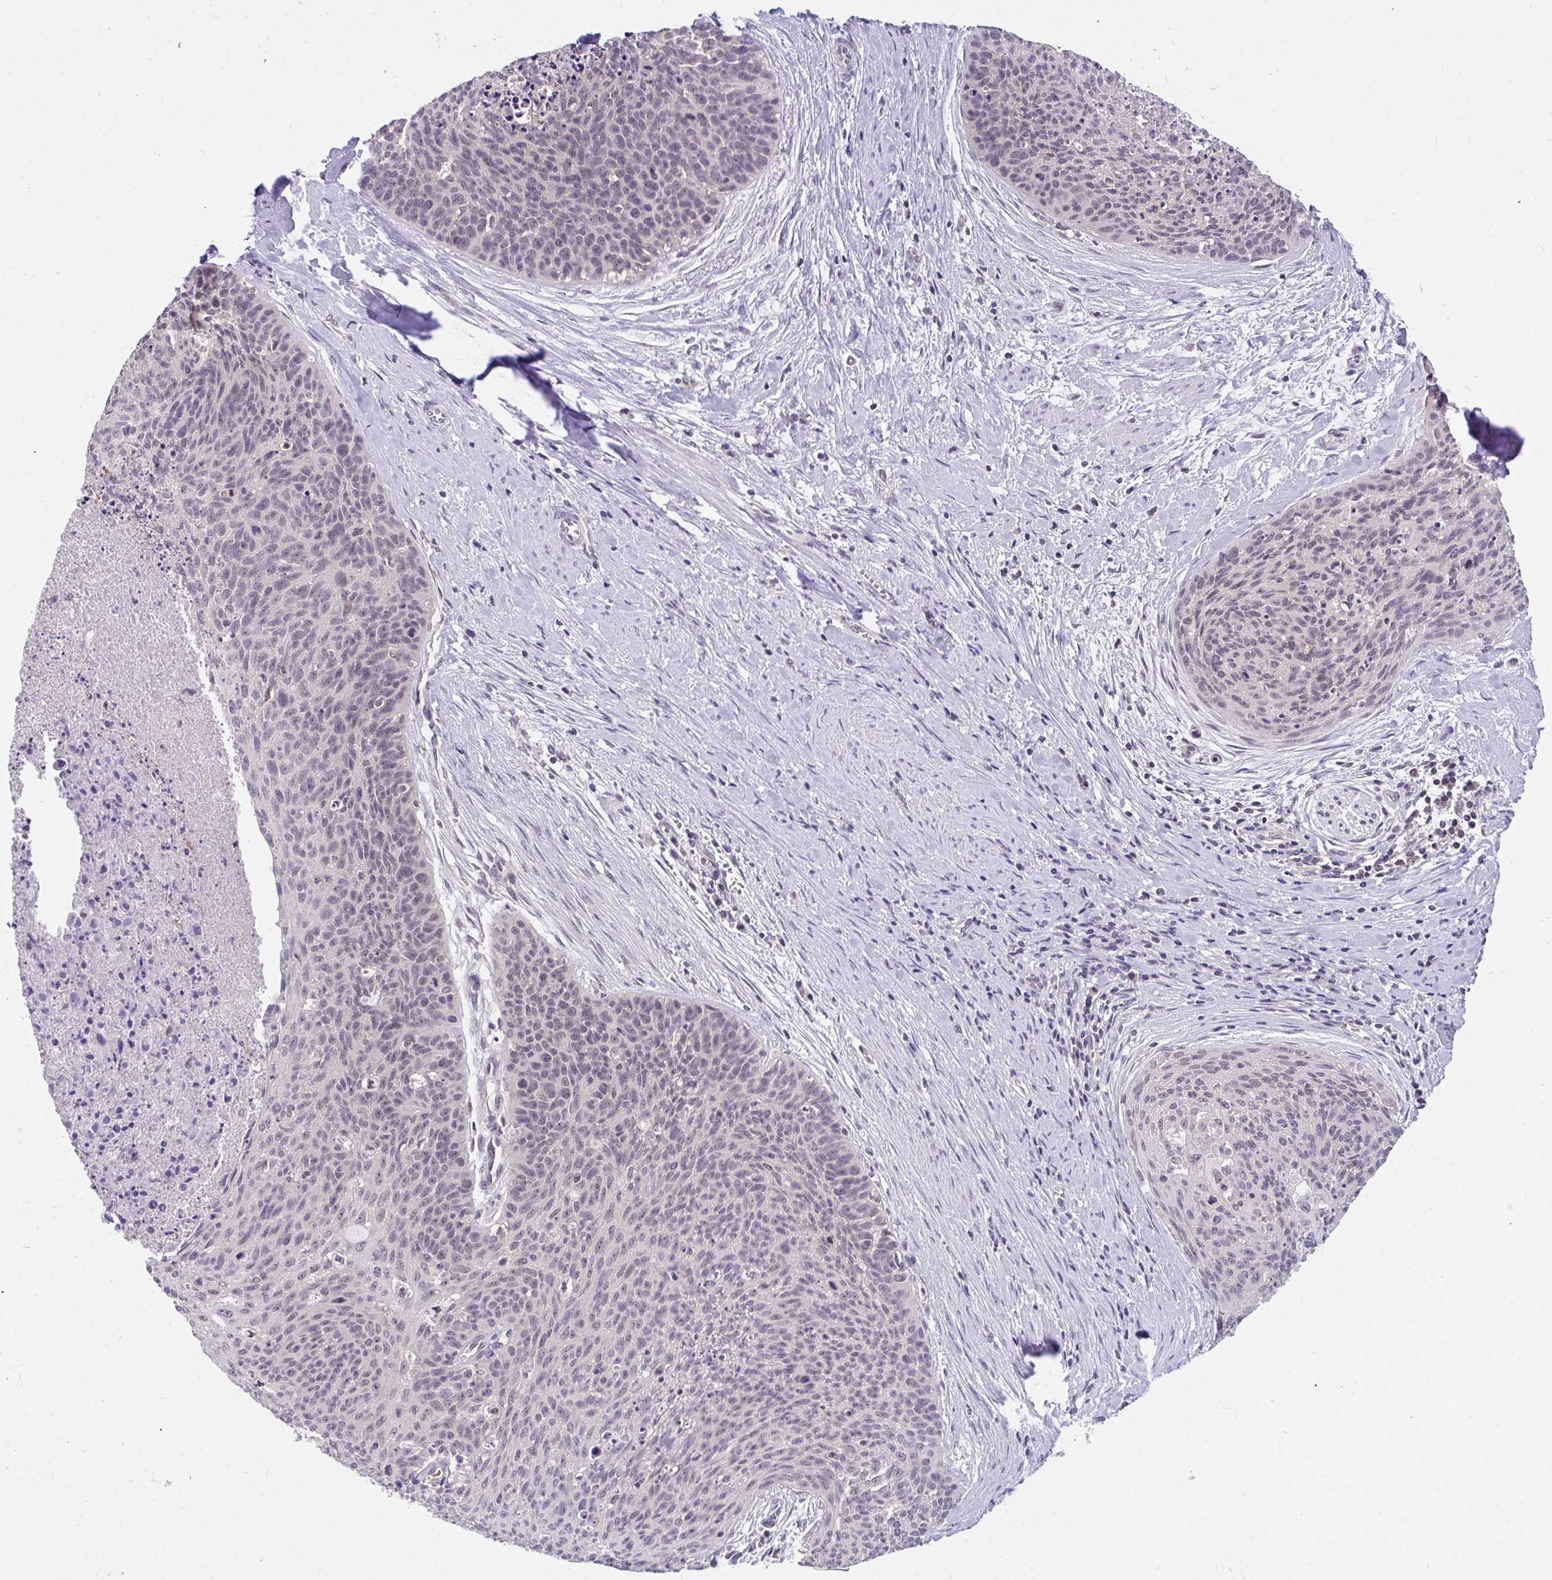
{"staining": {"intensity": "negative", "quantity": "none", "location": "none"}, "tissue": "cervical cancer", "cell_type": "Tumor cells", "image_type": "cancer", "snomed": [{"axis": "morphology", "description": "Squamous cell carcinoma, NOS"}, {"axis": "topography", "description": "Cervix"}], "caption": "A histopathology image of cervical cancer (squamous cell carcinoma) stained for a protein demonstrates no brown staining in tumor cells.", "gene": "PPP1CA", "patient": {"sex": "female", "age": 55}}